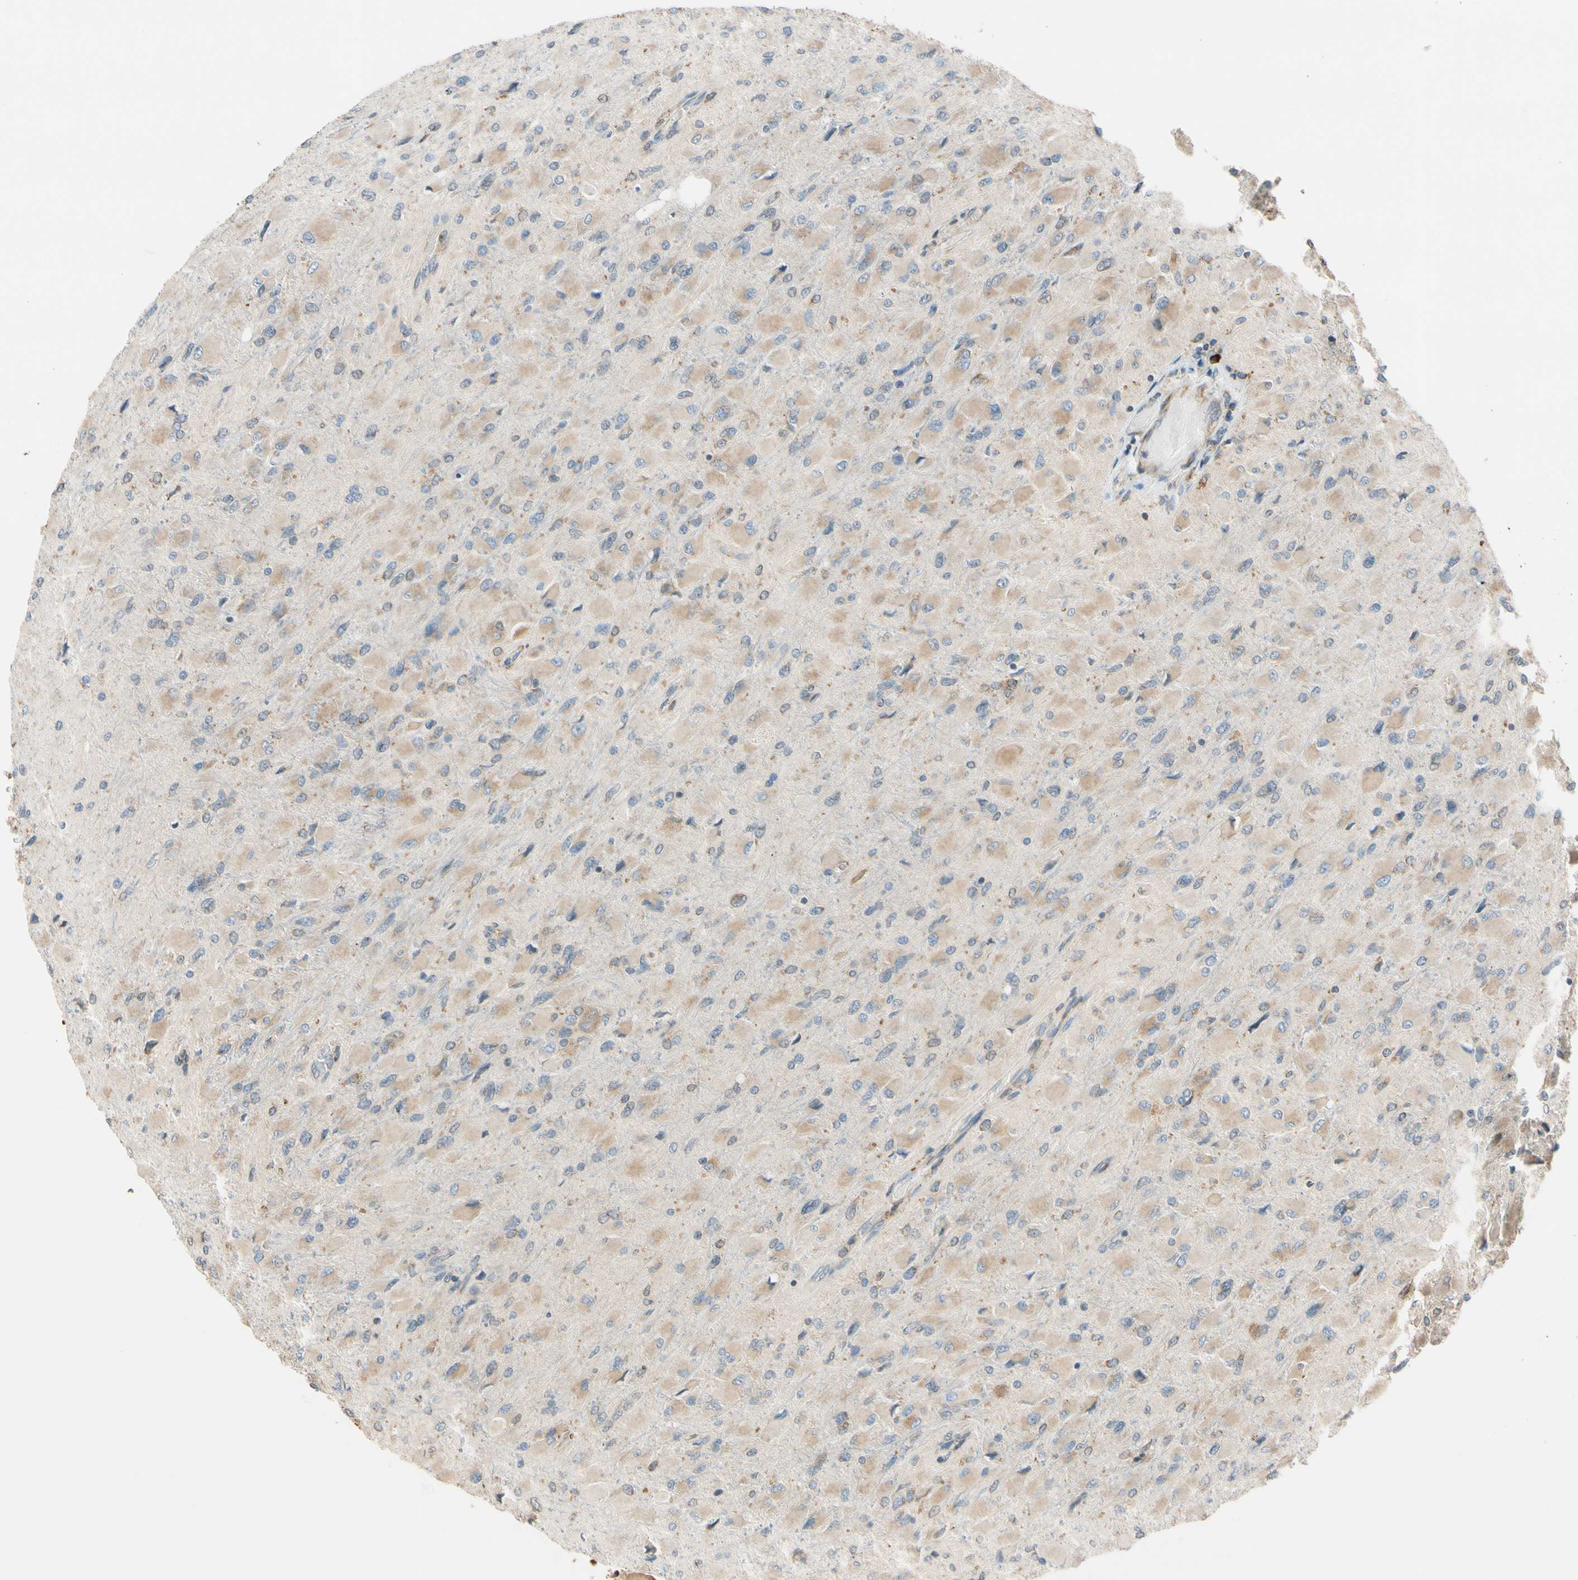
{"staining": {"intensity": "weak", "quantity": ">75%", "location": "cytoplasmic/membranous"}, "tissue": "glioma", "cell_type": "Tumor cells", "image_type": "cancer", "snomed": [{"axis": "morphology", "description": "Glioma, malignant, High grade"}, {"axis": "topography", "description": "Cerebral cortex"}], "caption": "The photomicrograph demonstrates a brown stain indicating the presence of a protein in the cytoplasmic/membranous of tumor cells in glioma.", "gene": "RPN2", "patient": {"sex": "female", "age": 36}}